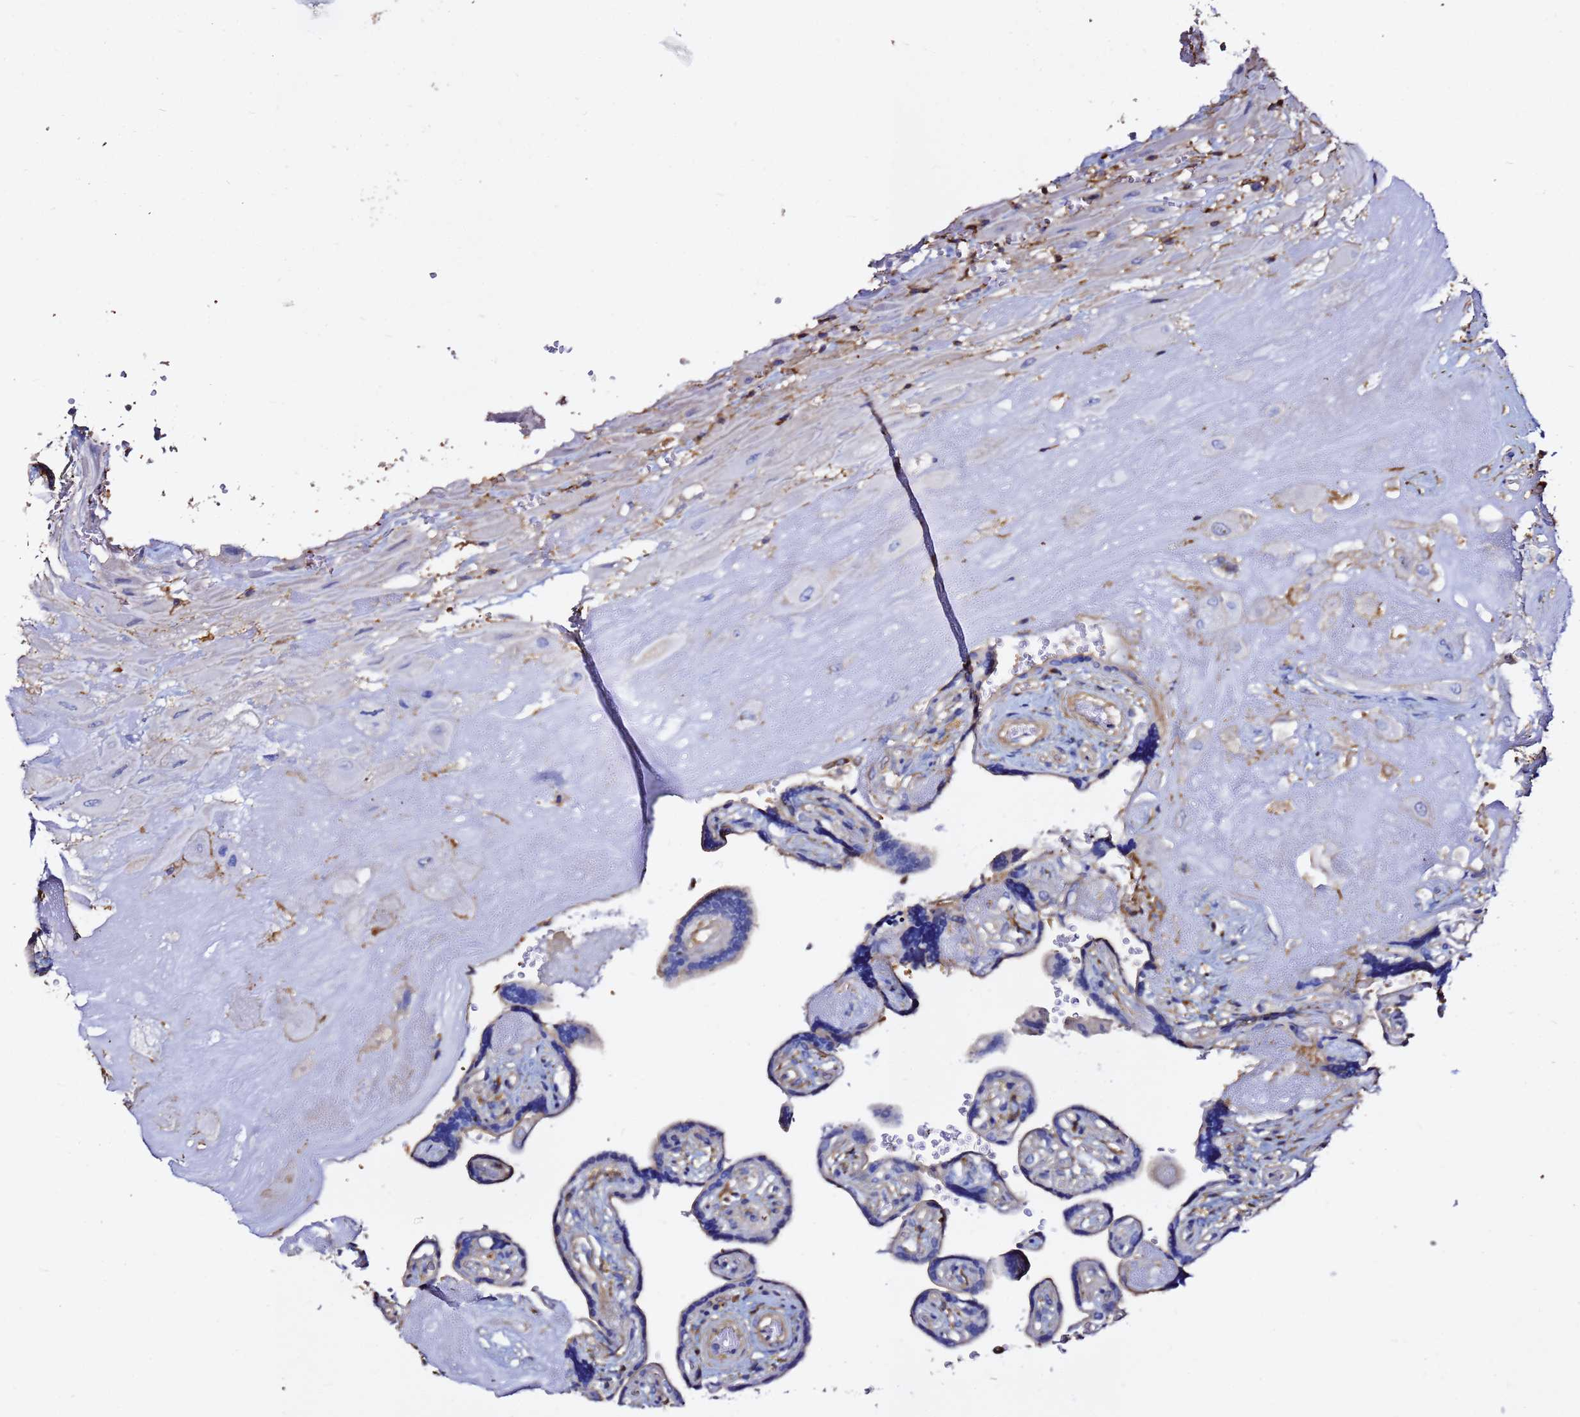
{"staining": {"intensity": "moderate", "quantity": "<25%", "location": "cytoplasmic/membranous"}, "tissue": "placenta", "cell_type": "Decidual cells", "image_type": "normal", "snomed": [{"axis": "morphology", "description": "Normal tissue, NOS"}, {"axis": "topography", "description": "Placenta"}], "caption": "Moderate cytoplasmic/membranous protein staining is present in approximately <25% of decidual cells in placenta.", "gene": "ACTA1", "patient": {"sex": "female", "age": 32}}